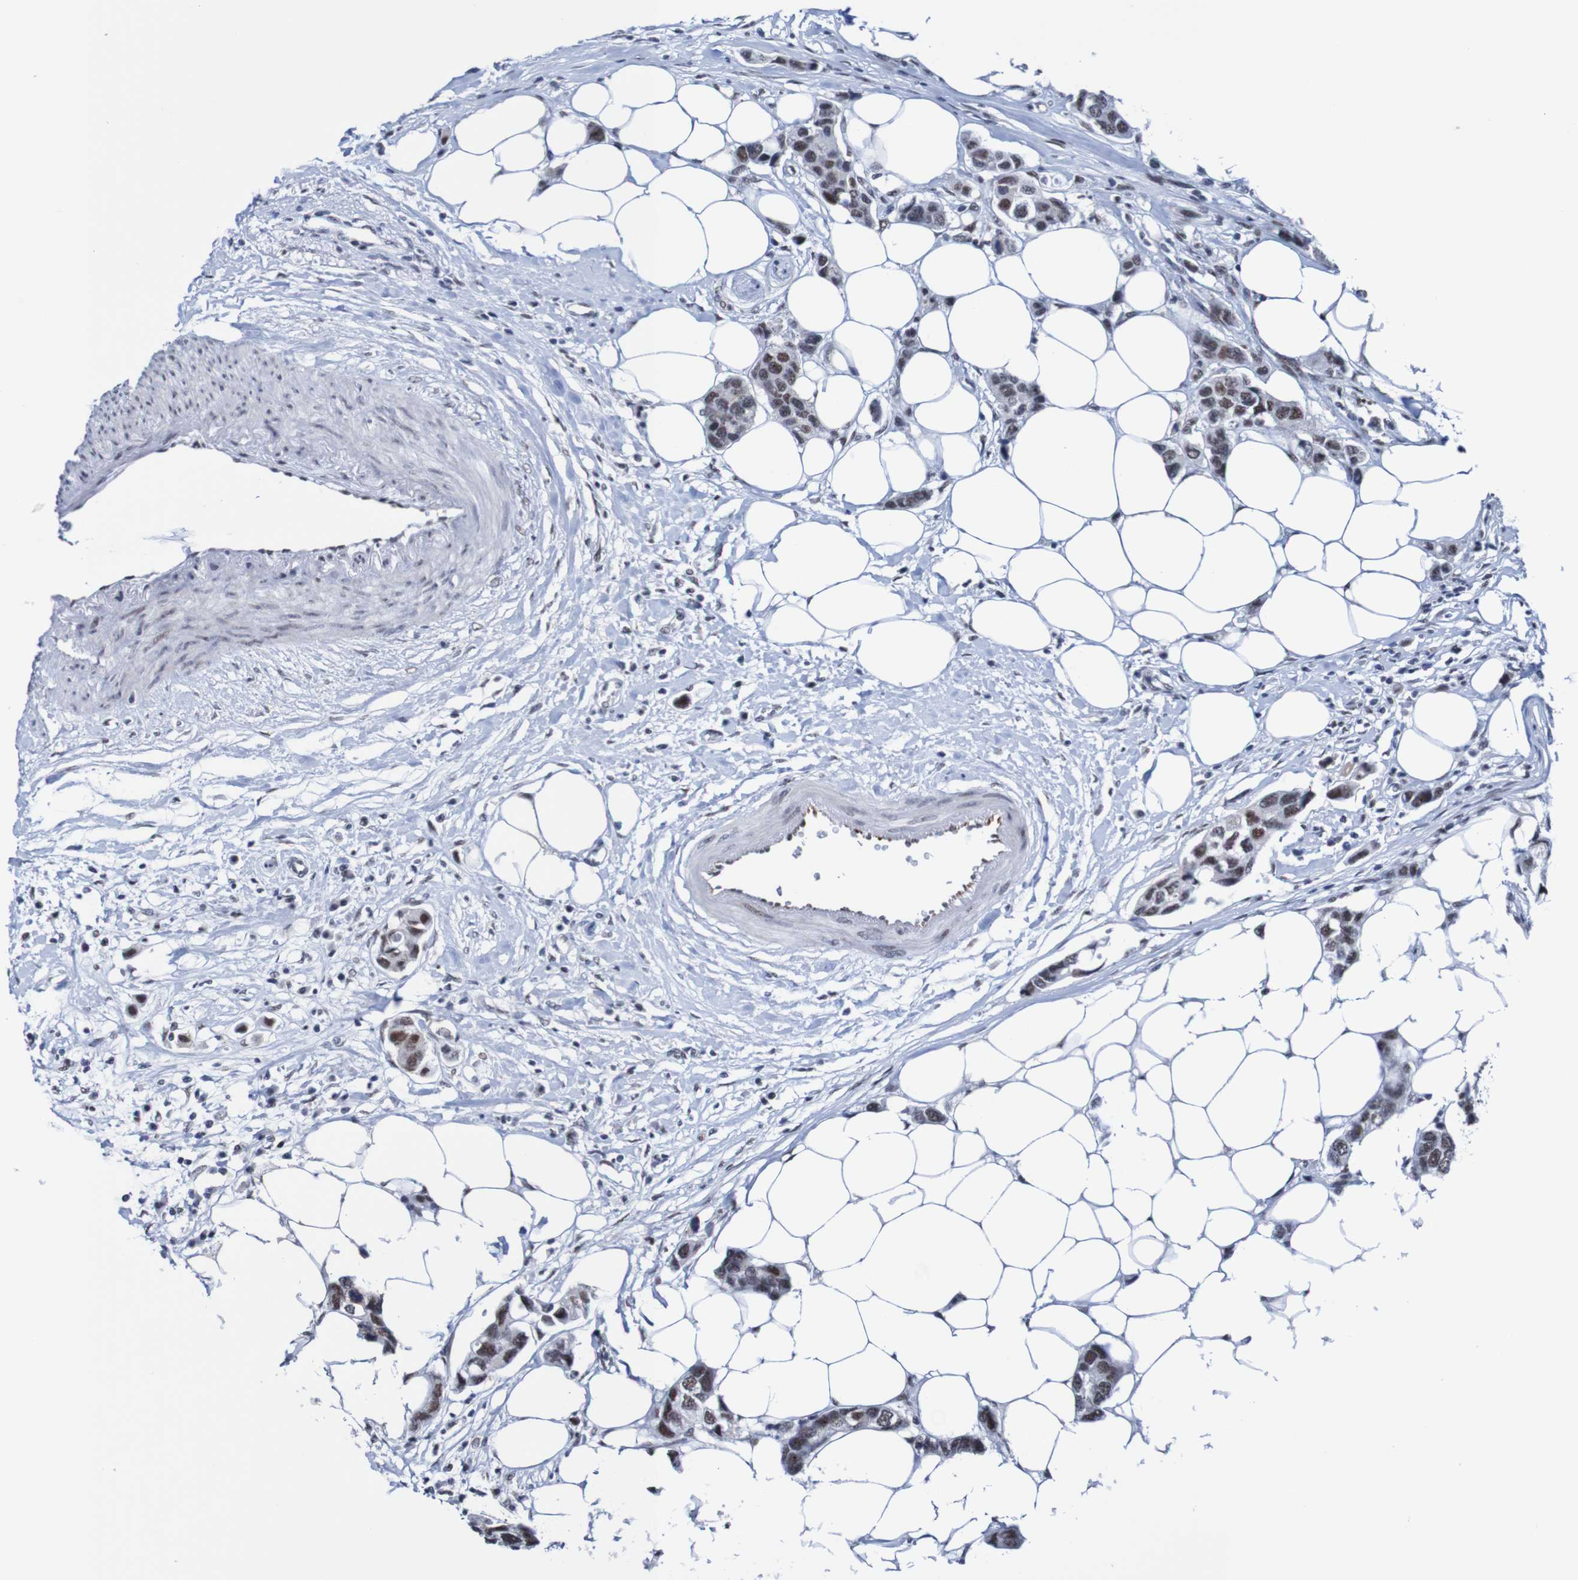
{"staining": {"intensity": "moderate", "quantity": "25%-75%", "location": "nuclear"}, "tissue": "breast cancer", "cell_type": "Tumor cells", "image_type": "cancer", "snomed": [{"axis": "morphology", "description": "Normal tissue, NOS"}, {"axis": "morphology", "description": "Duct carcinoma"}, {"axis": "topography", "description": "Breast"}], "caption": "Moderate nuclear expression is appreciated in approximately 25%-75% of tumor cells in breast invasive ductal carcinoma. (DAB (3,3'-diaminobenzidine) = brown stain, brightfield microscopy at high magnification).", "gene": "CDC5L", "patient": {"sex": "female", "age": 50}}